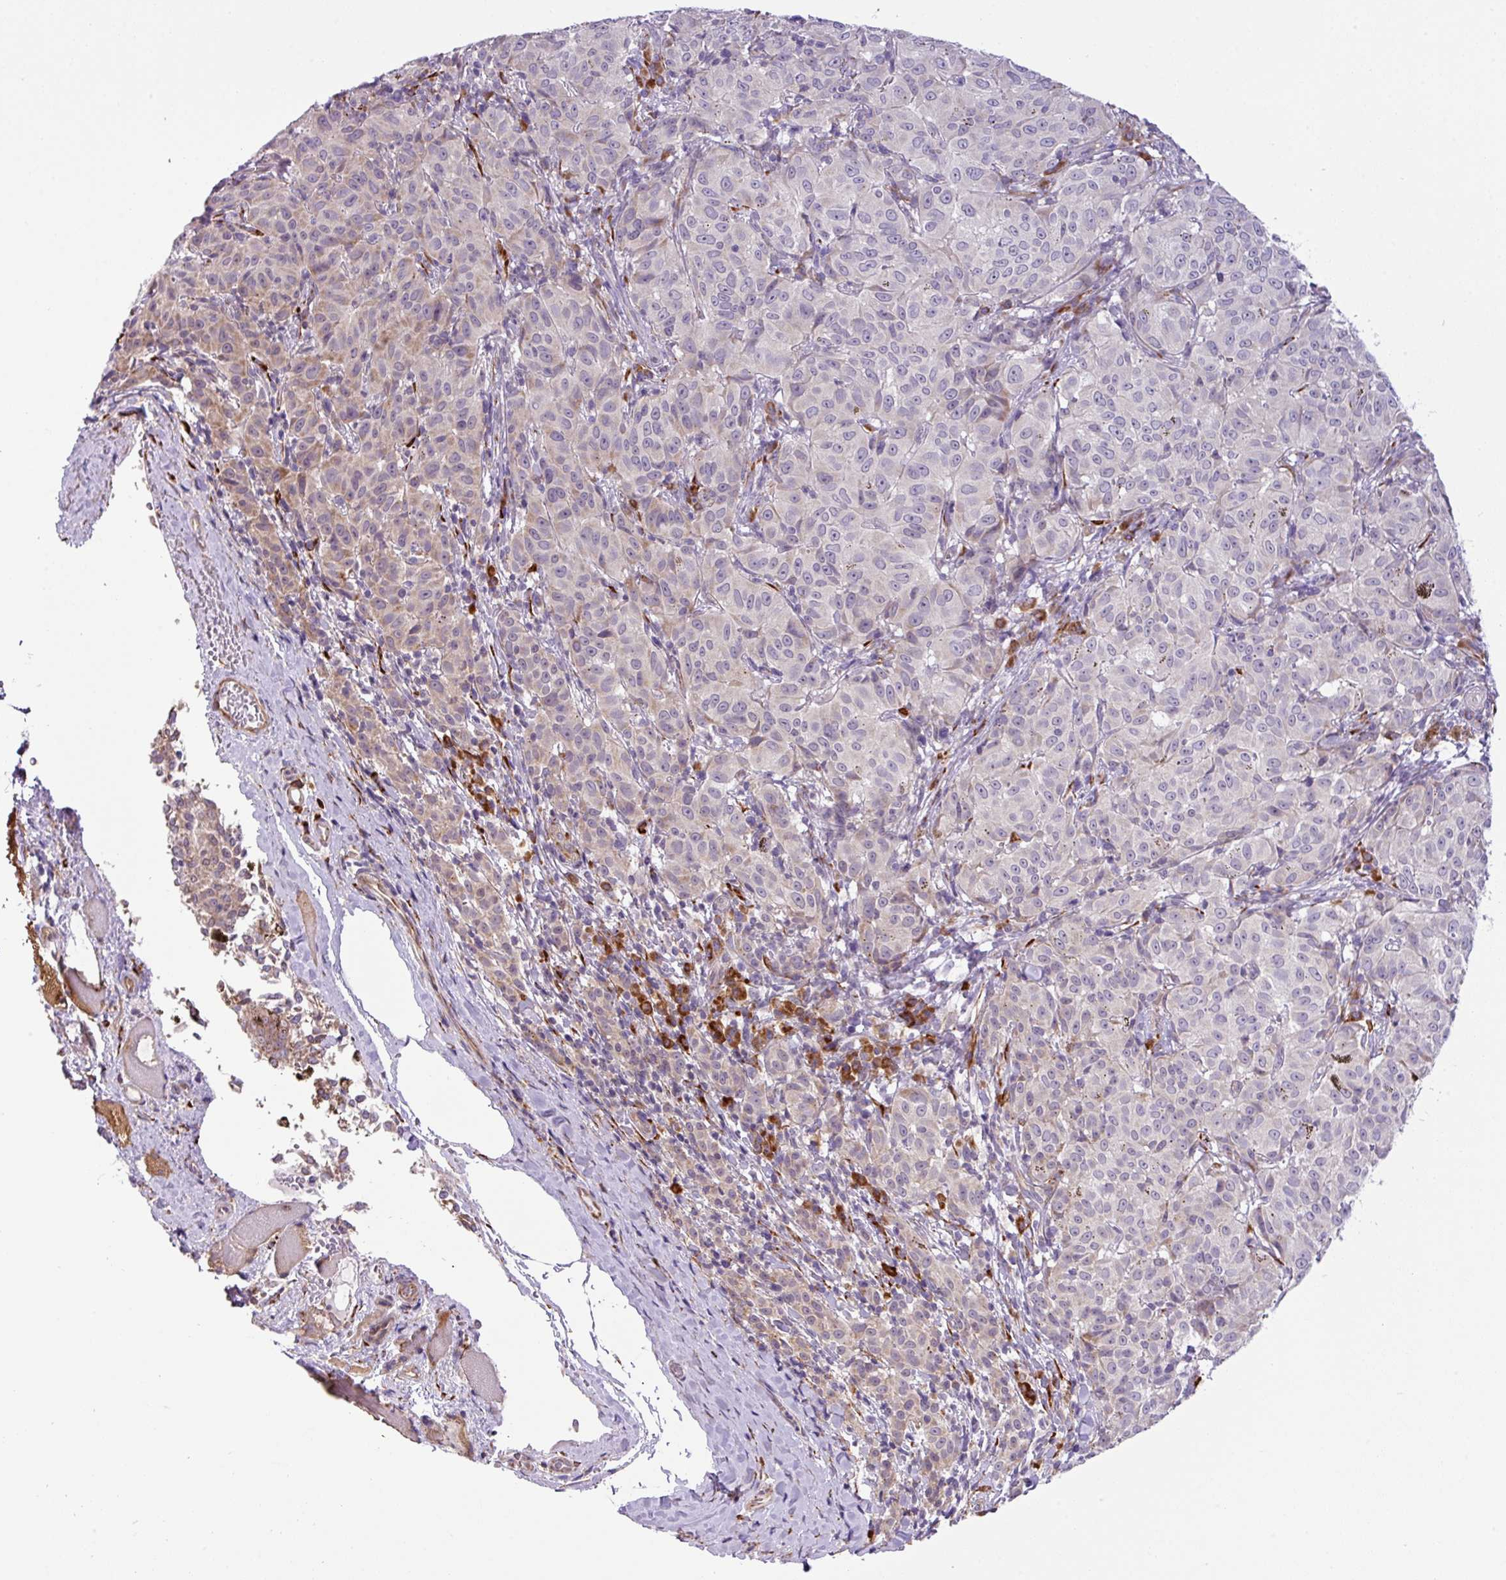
{"staining": {"intensity": "negative", "quantity": "none", "location": "none"}, "tissue": "melanoma", "cell_type": "Tumor cells", "image_type": "cancer", "snomed": [{"axis": "morphology", "description": "Malignant melanoma, NOS"}, {"axis": "topography", "description": "Skin"}], "caption": "Melanoma stained for a protein using IHC exhibits no staining tumor cells.", "gene": "CFAP97", "patient": {"sex": "female", "age": 72}}